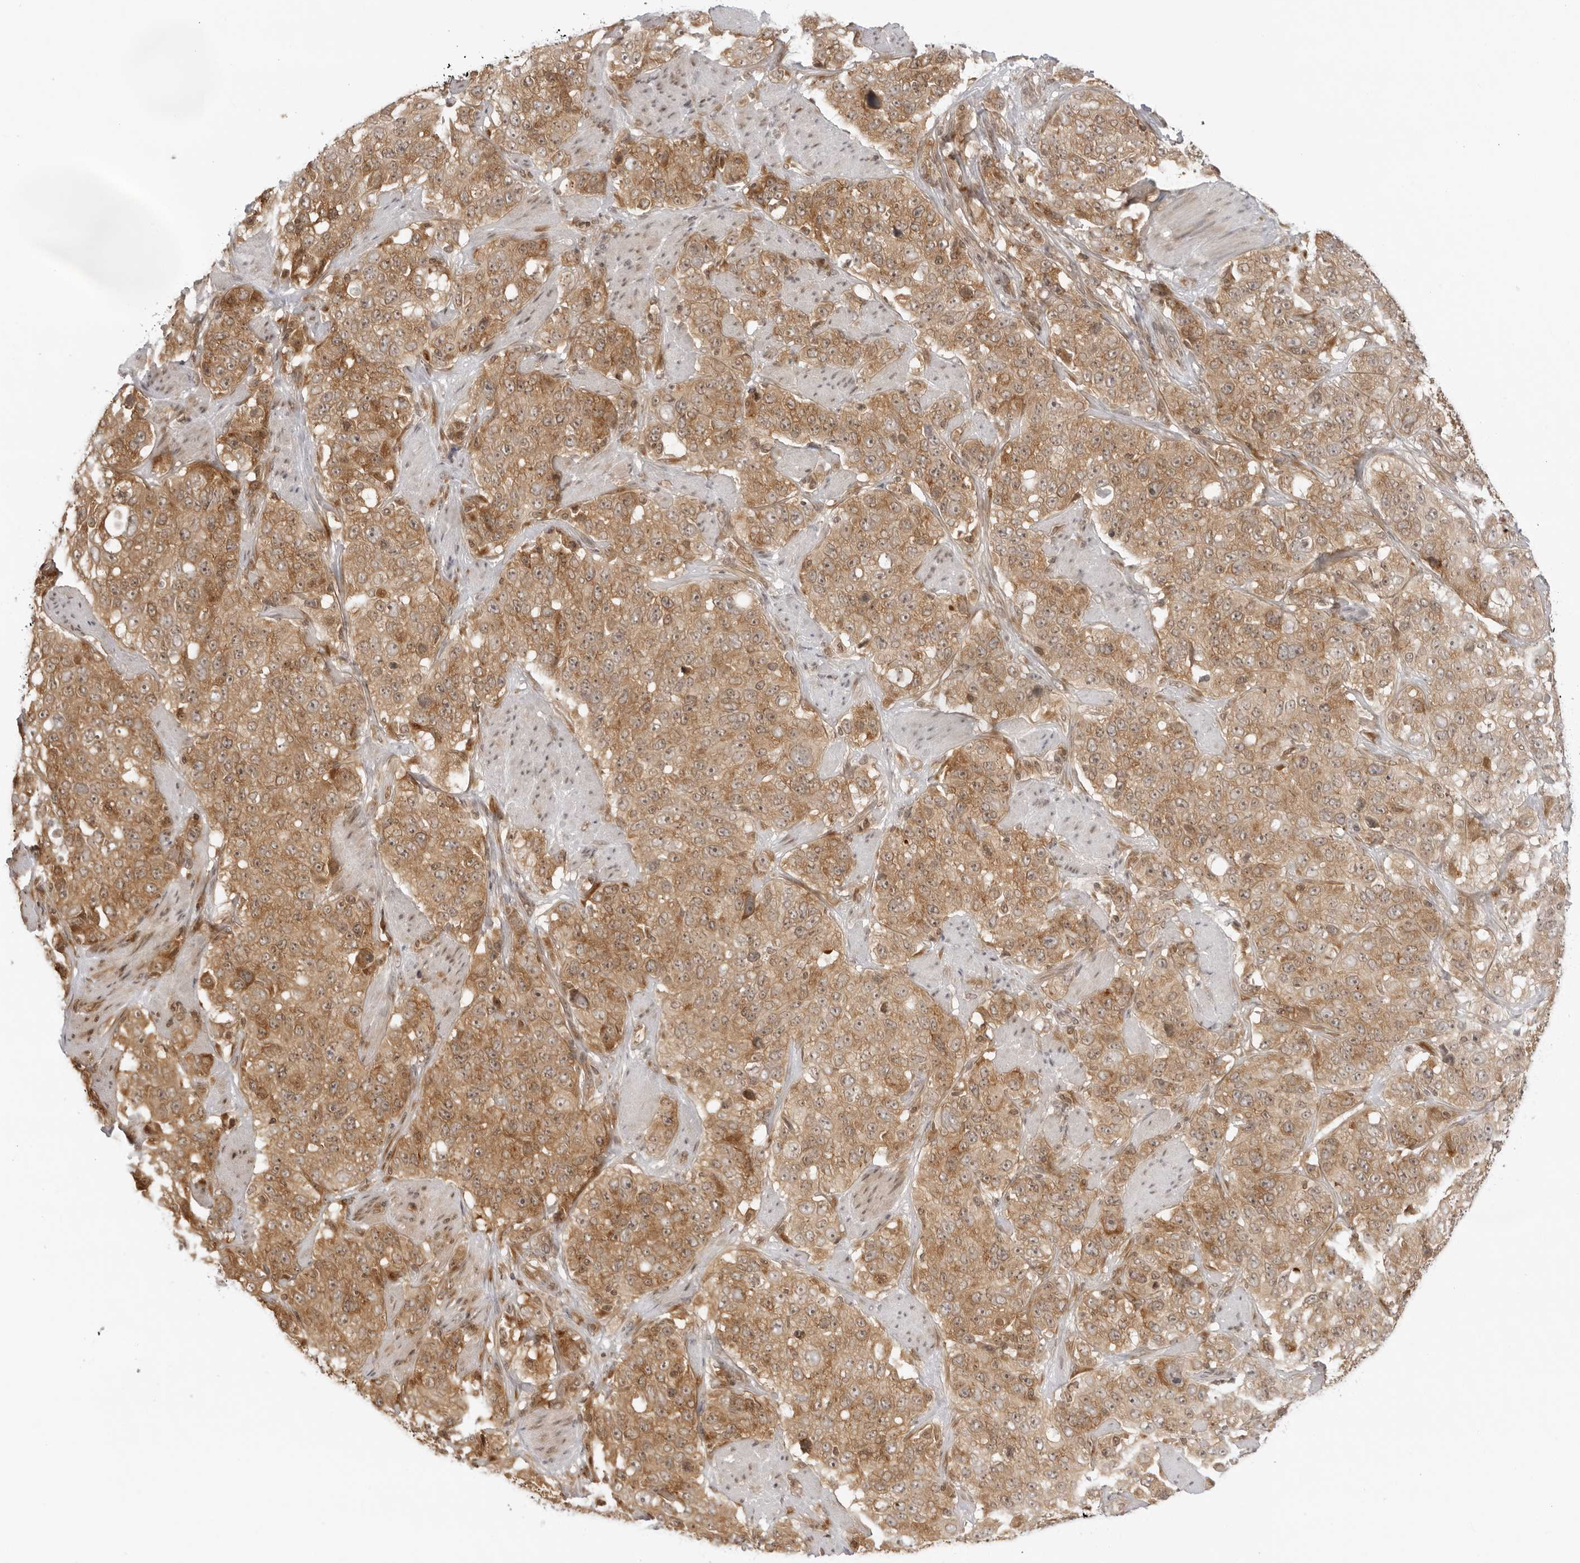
{"staining": {"intensity": "moderate", "quantity": ">75%", "location": "cytoplasmic/membranous"}, "tissue": "stomach cancer", "cell_type": "Tumor cells", "image_type": "cancer", "snomed": [{"axis": "morphology", "description": "Adenocarcinoma, NOS"}, {"axis": "topography", "description": "Stomach"}], "caption": "Immunohistochemistry image of human adenocarcinoma (stomach) stained for a protein (brown), which reveals medium levels of moderate cytoplasmic/membranous positivity in approximately >75% of tumor cells.", "gene": "PRRC2C", "patient": {"sex": "male", "age": 48}}